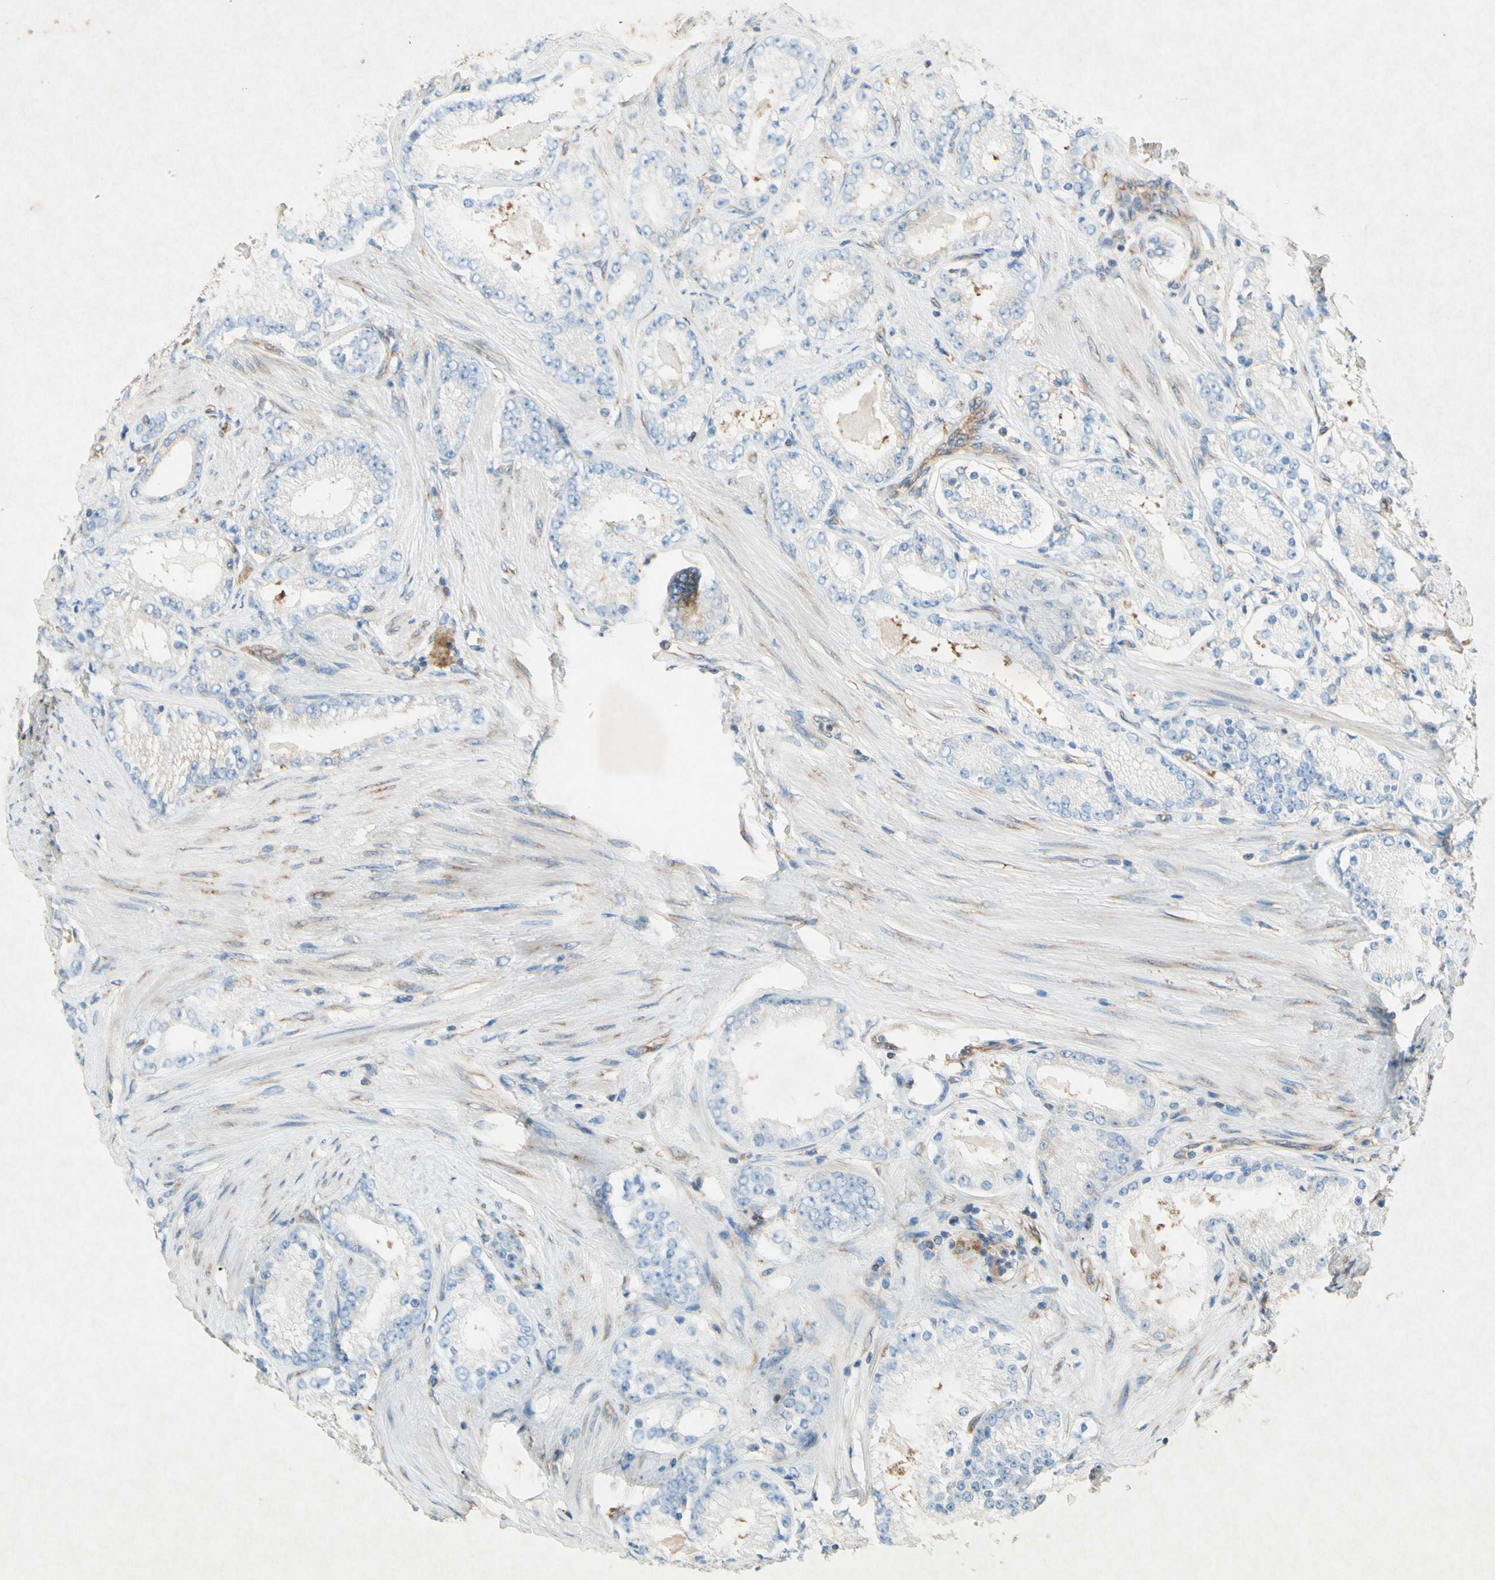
{"staining": {"intensity": "negative", "quantity": "none", "location": "none"}, "tissue": "prostate cancer", "cell_type": "Tumor cells", "image_type": "cancer", "snomed": [{"axis": "morphology", "description": "Adenocarcinoma, Low grade"}, {"axis": "topography", "description": "Prostate"}], "caption": "High magnification brightfield microscopy of prostate low-grade adenocarcinoma stained with DAB (brown) and counterstained with hematoxylin (blue): tumor cells show no significant staining.", "gene": "PABPC1", "patient": {"sex": "male", "age": 63}}